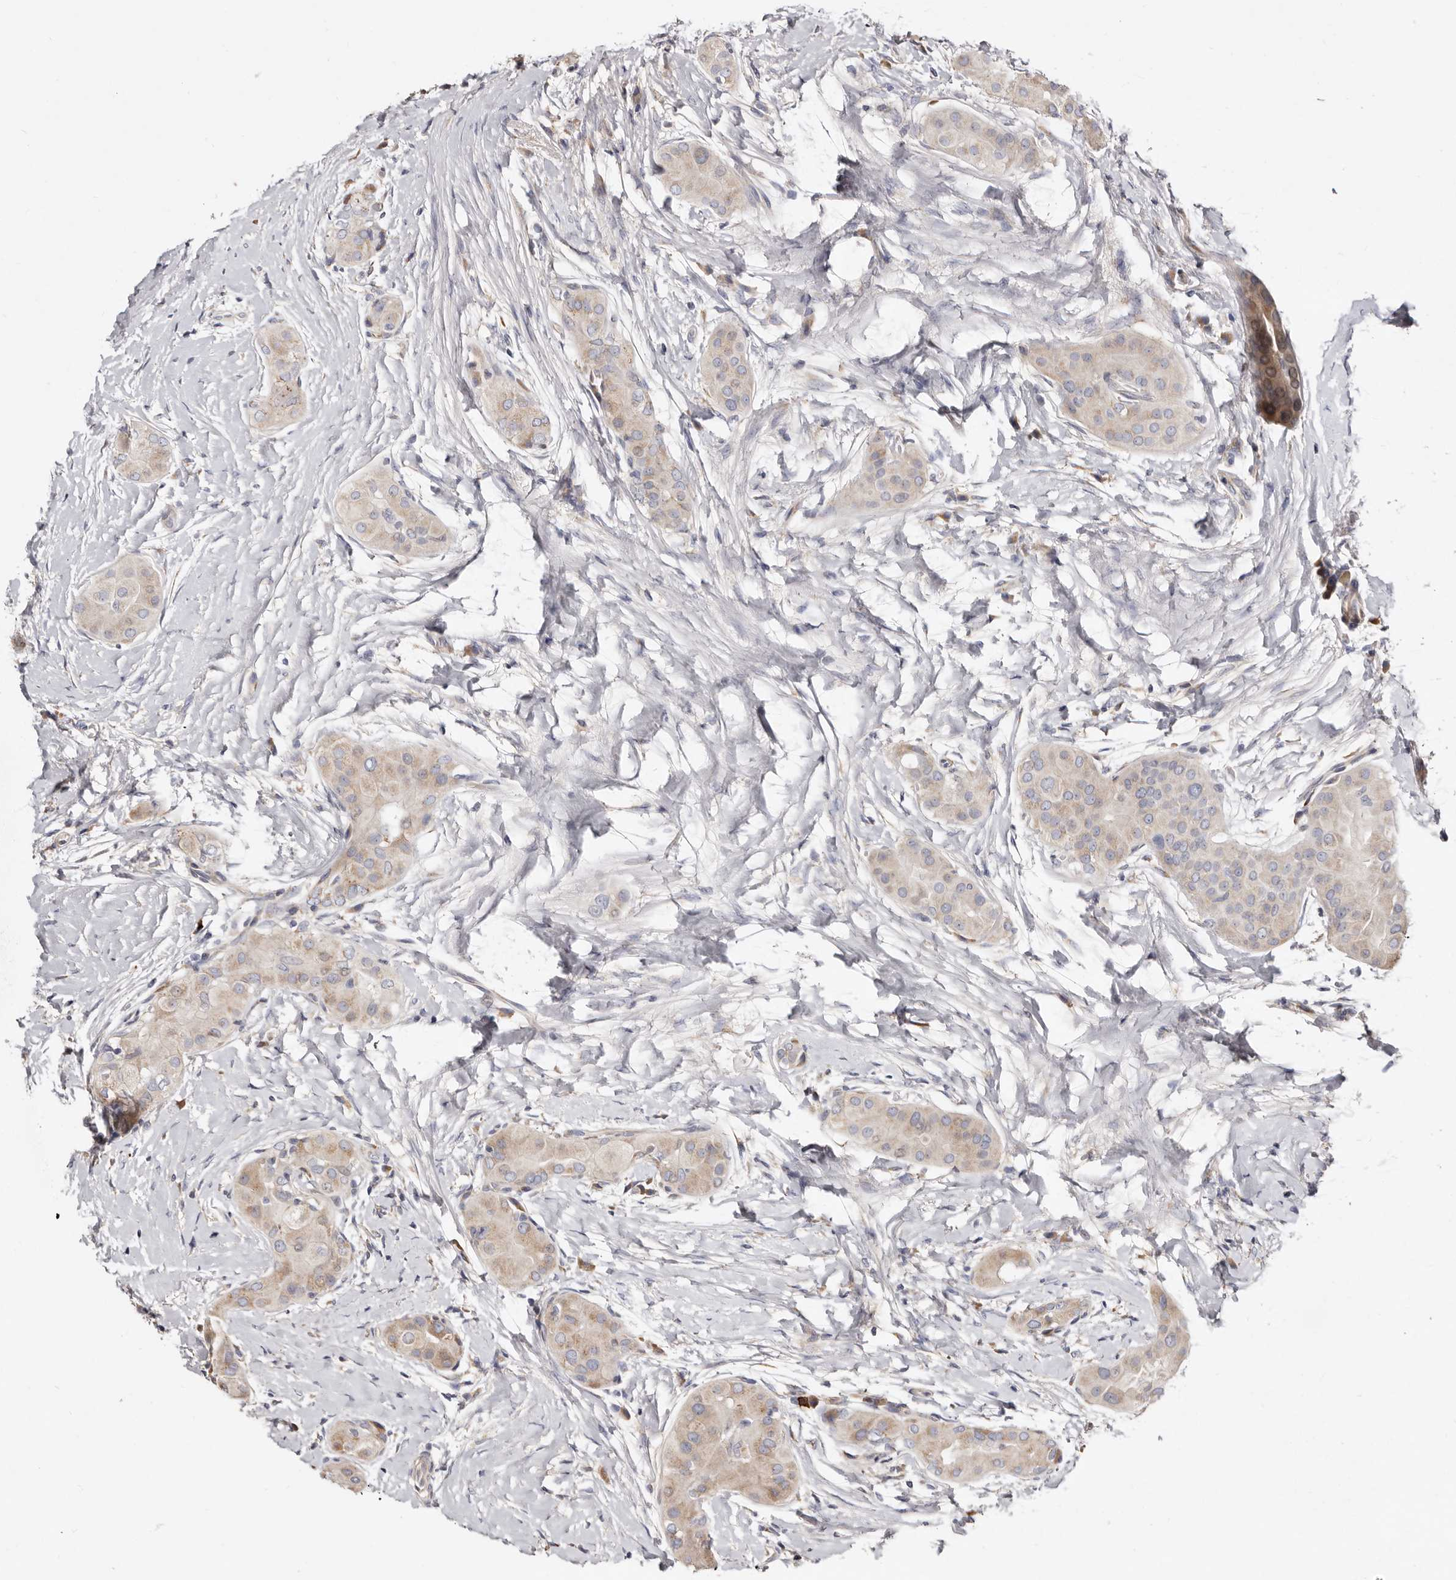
{"staining": {"intensity": "weak", "quantity": ">75%", "location": "cytoplasmic/membranous"}, "tissue": "thyroid cancer", "cell_type": "Tumor cells", "image_type": "cancer", "snomed": [{"axis": "morphology", "description": "Papillary adenocarcinoma, NOS"}, {"axis": "topography", "description": "Thyroid gland"}], "caption": "IHC of papillary adenocarcinoma (thyroid) reveals low levels of weak cytoplasmic/membranous positivity in approximately >75% of tumor cells.", "gene": "ASIC5", "patient": {"sex": "male", "age": 33}}